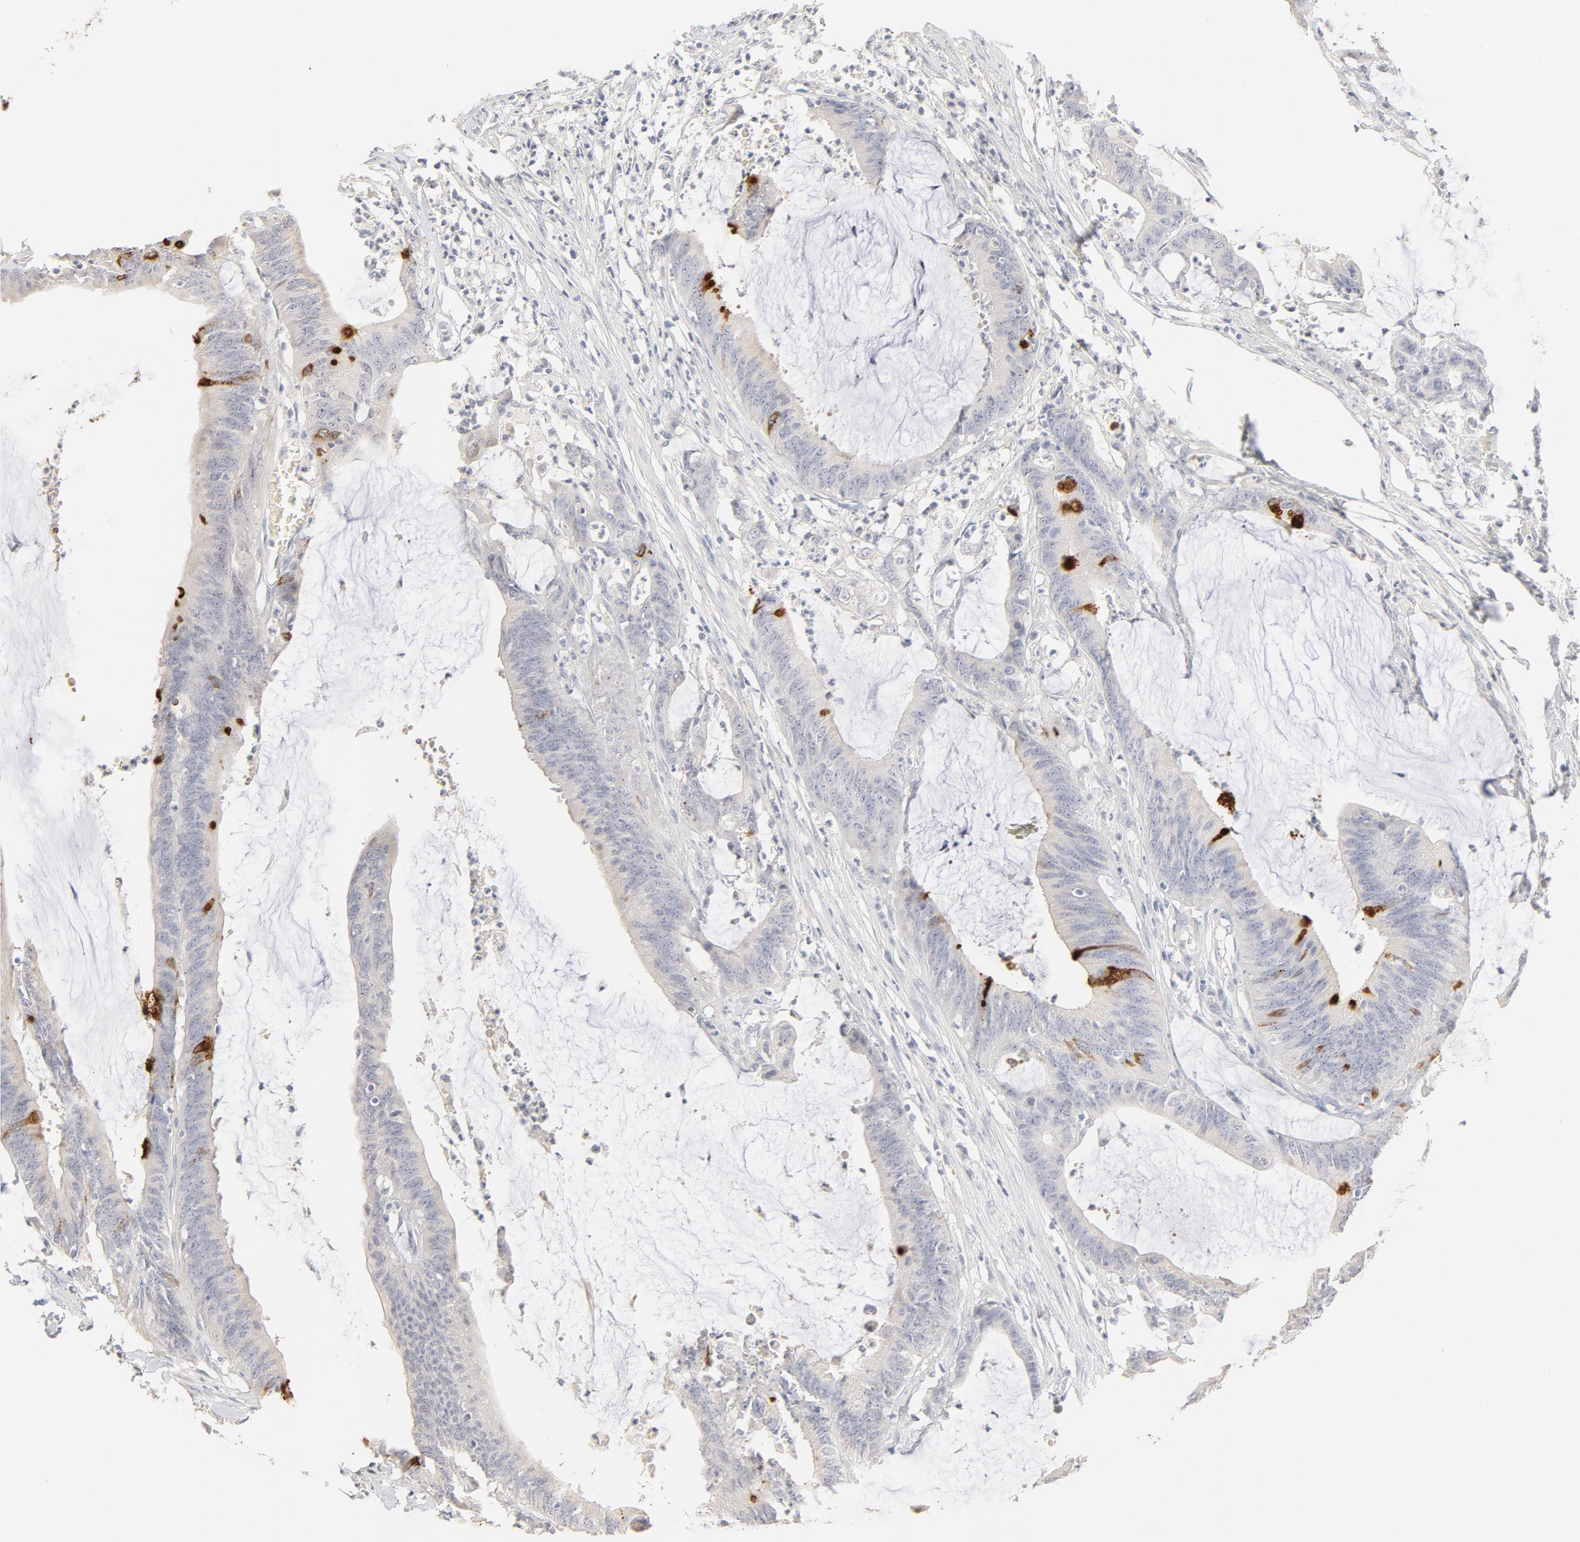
{"staining": {"intensity": "negative", "quantity": "none", "location": "none"}, "tissue": "colorectal cancer", "cell_type": "Tumor cells", "image_type": "cancer", "snomed": [{"axis": "morphology", "description": "Adenocarcinoma, NOS"}, {"axis": "topography", "description": "Rectum"}], "caption": "The micrograph displays no staining of tumor cells in colorectal cancer.", "gene": "FCGBP", "patient": {"sex": "female", "age": 66}}